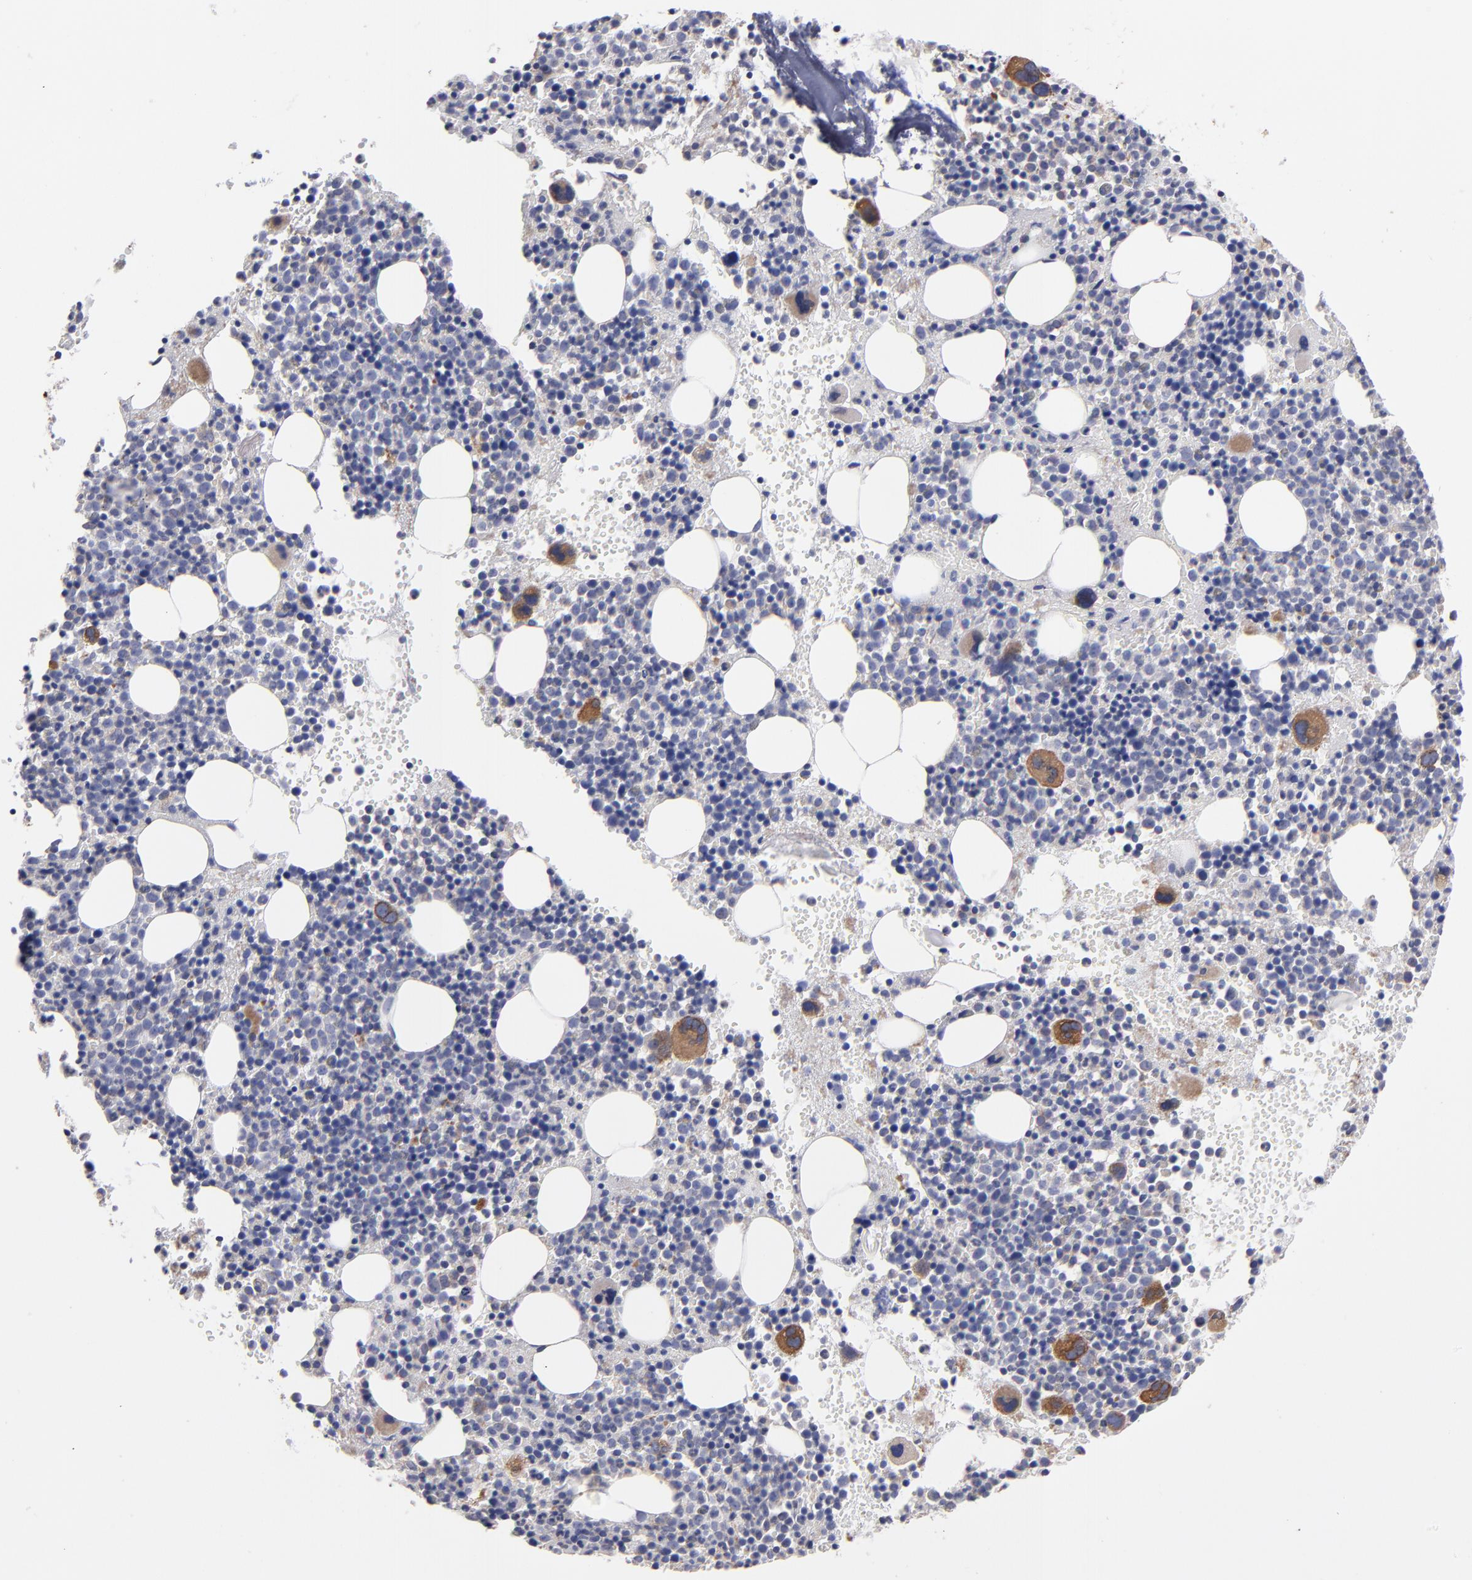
{"staining": {"intensity": "strong", "quantity": "<25%", "location": "cytoplasmic/membranous"}, "tissue": "bone marrow", "cell_type": "Hematopoietic cells", "image_type": "normal", "snomed": [{"axis": "morphology", "description": "Normal tissue, NOS"}, {"axis": "topography", "description": "Bone marrow"}], "caption": "The immunohistochemical stain labels strong cytoplasmic/membranous positivity in hematopoietic cells of benign bone marrow. The protein of interest is shown in brown color, while the nuclei are stained blue.", "gene": "SLMAP", "patient": {"sex": "male", "age": 34}}